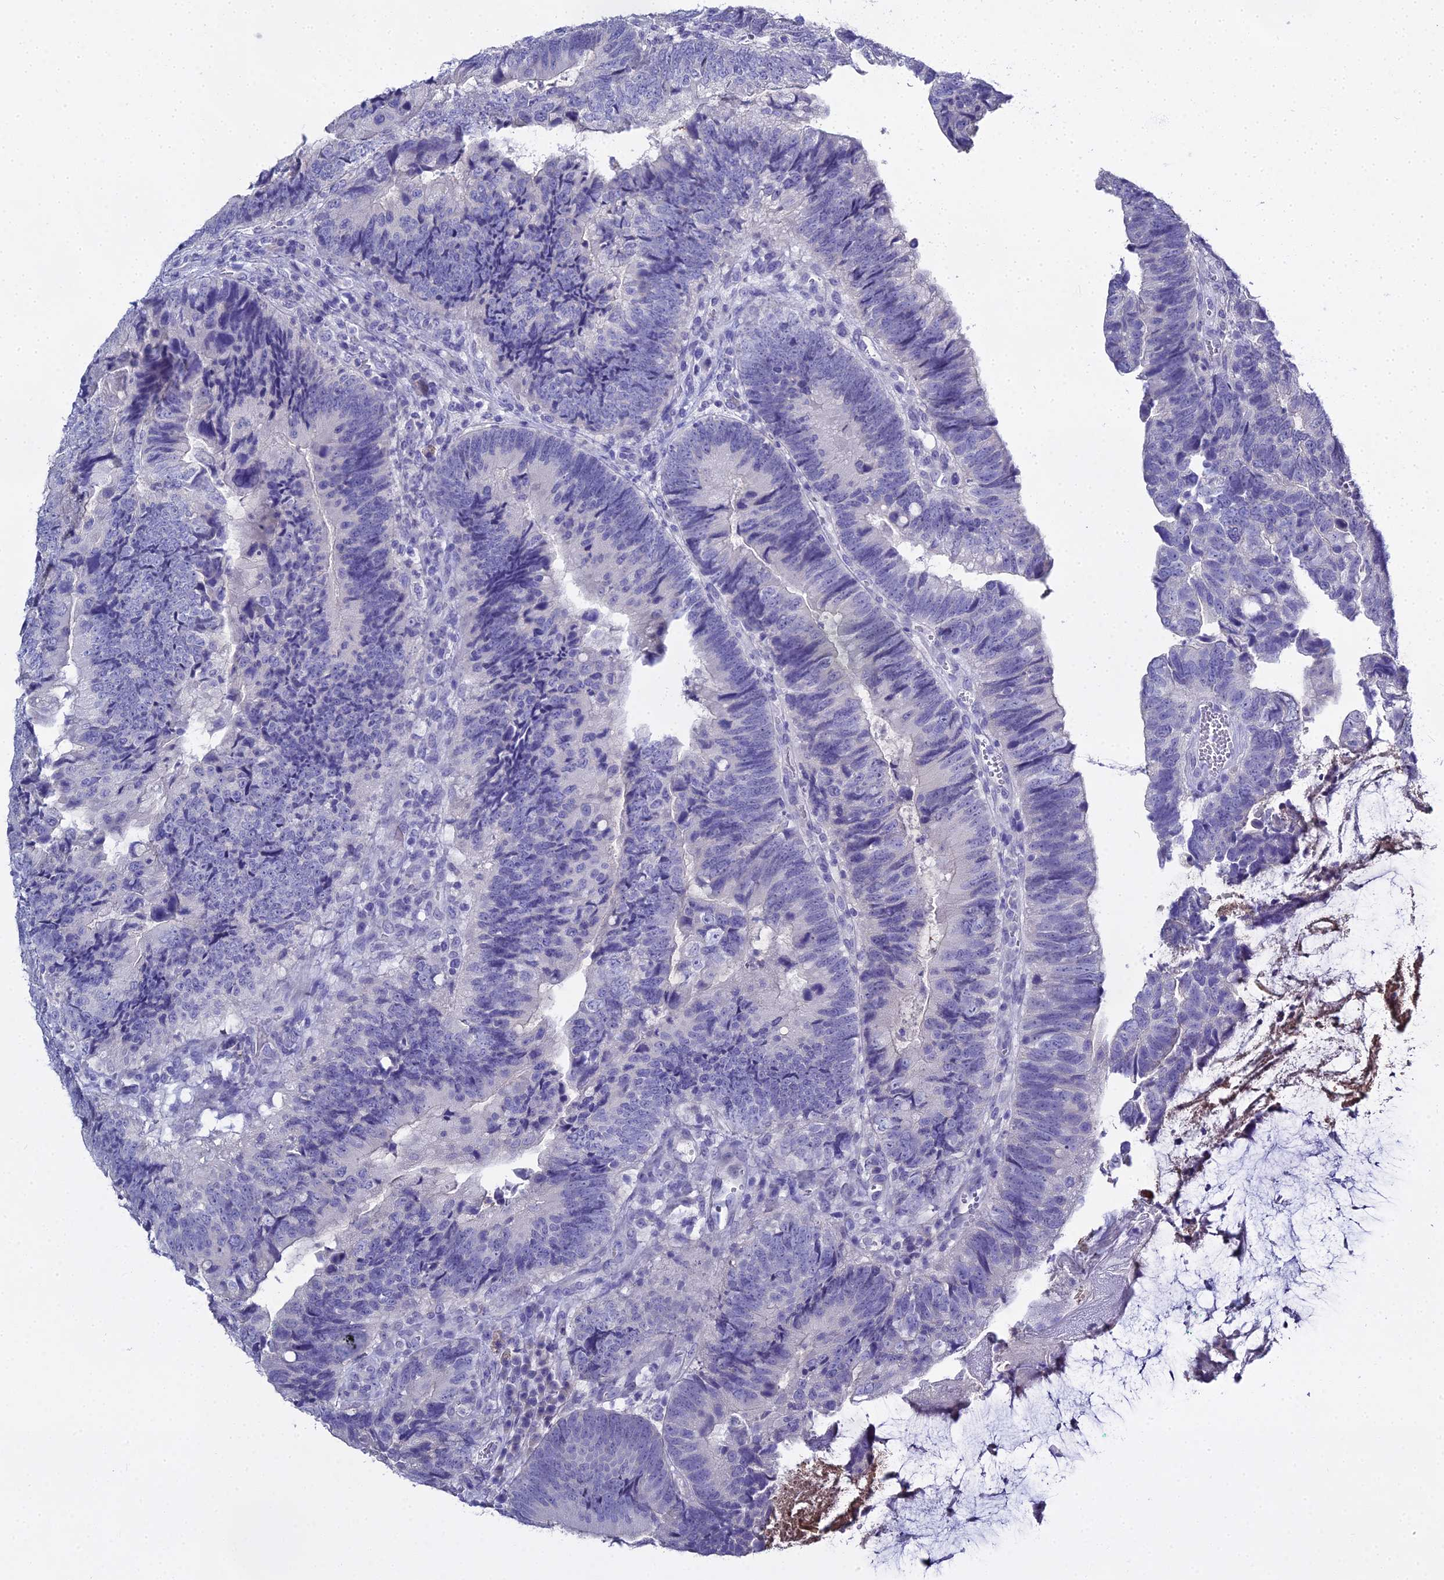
{"staining": {"intensity": "negative", "quantity": "none", "location": "none"}, "tissue": "colorectal cancer", "cell_type": "Tumor cells", "image_type": "cancer", "snomed": [{"axis": "morphology", "description": "Adenocarcinoma, NOS"}, {"axis": "topography", "description": "Colon"}], "caption": "A photomicrograph of human colorectal cancer (adenocarcinoma) is negative for staining in tumor cells.", "gene": "S100A7", "patient": {"sex": "female", "age": 67}}